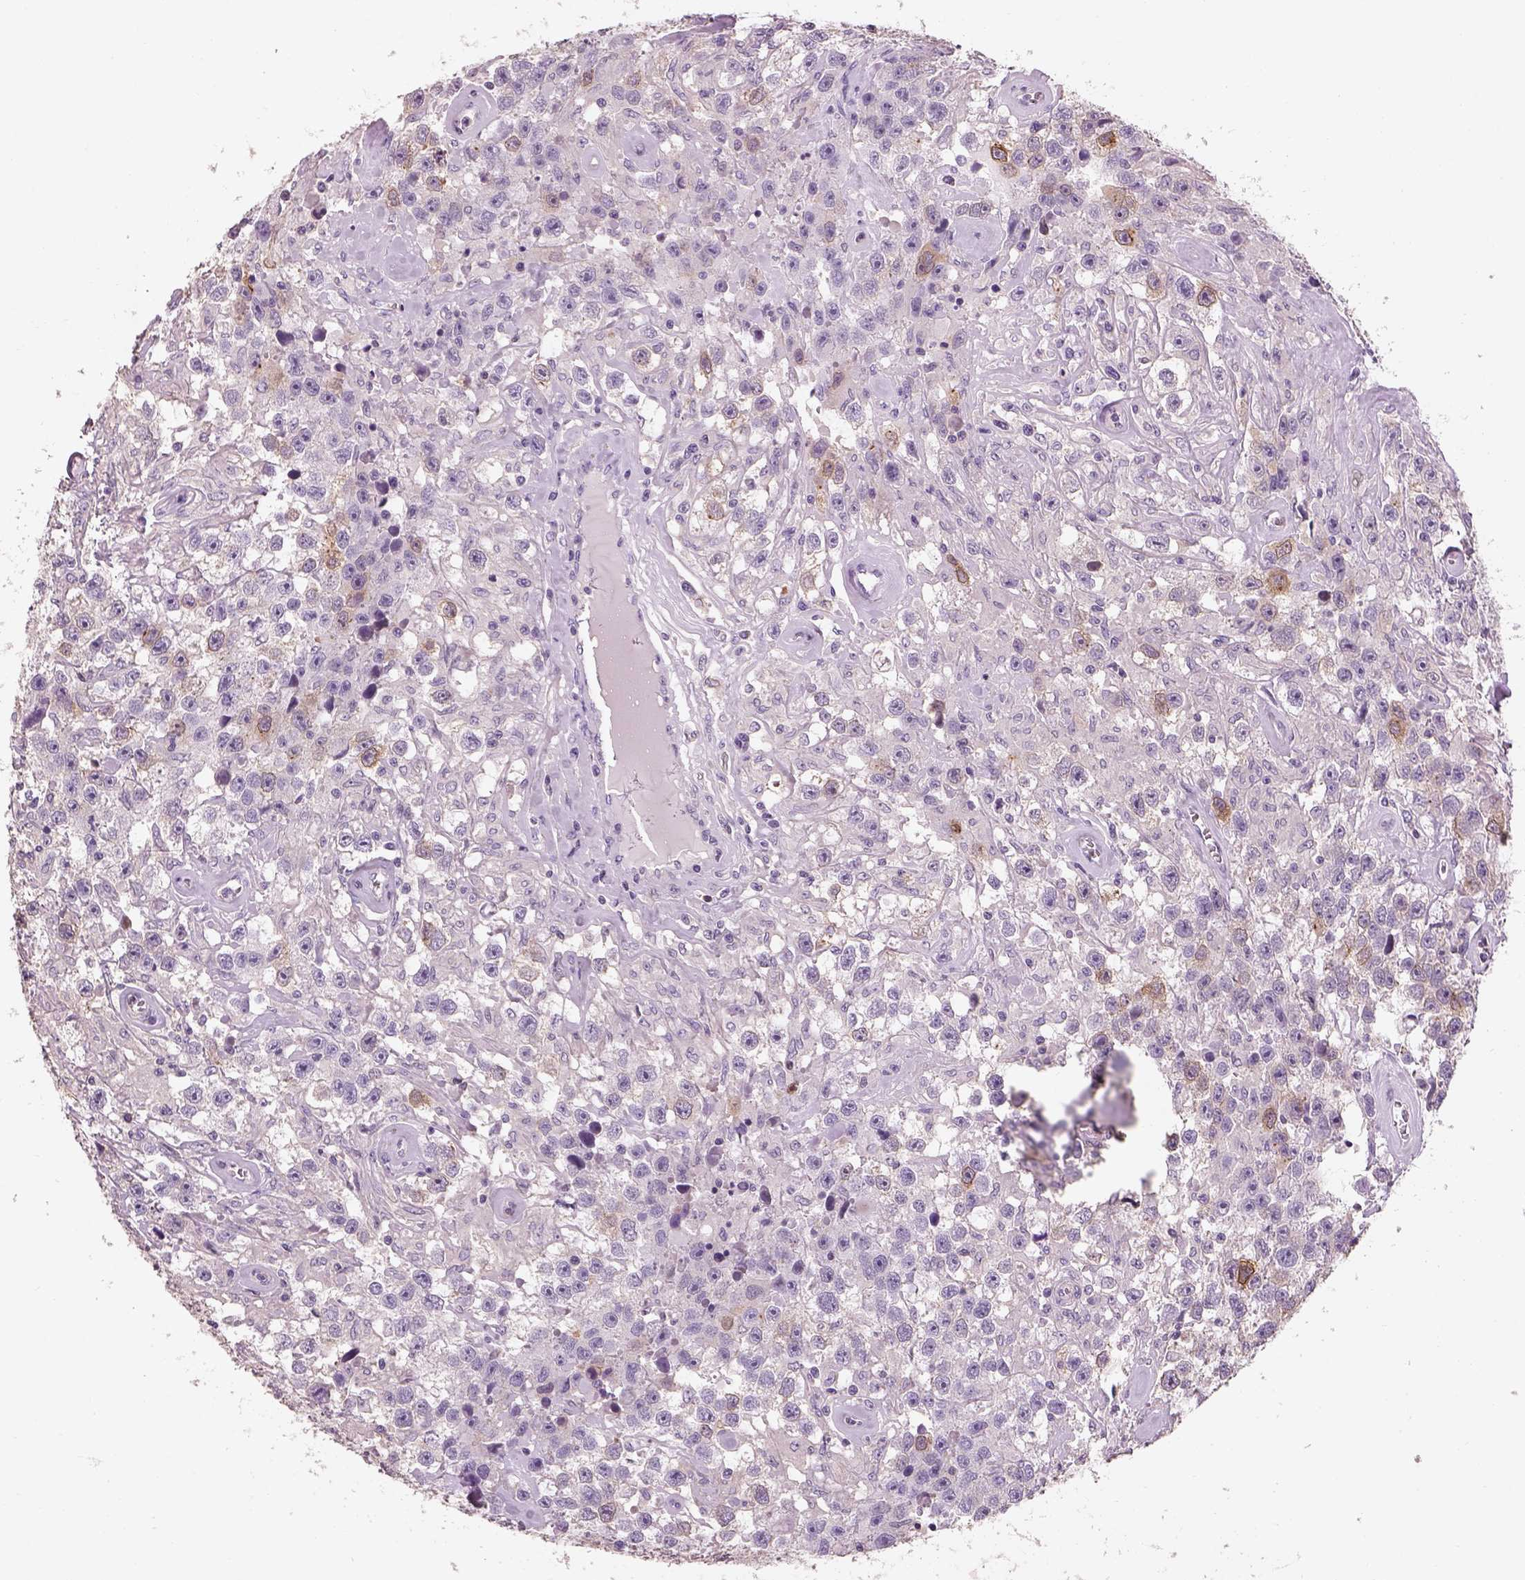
{"staining": {"intensity": "strong", "quantity": "<25%", "location": "cytoplasmic/membranous"}, "tissue": "testis cancer", "cell_type": "Tumor cells", "image_type": "cancer", "snomed": [{"axis": "morphology", "description": "Seminoma, NOS"}, {"axis": "topography", "description": "Testis"}], "caption": "This photomicrograph shows immunohistochemistry (IHC) staining of testis cancer, with medium strong cytoplasmic/membranous positivity in about <25% of tumor cells.", "gene": "OTUD6A", "patient": {"sex": "male", "age": 43}}